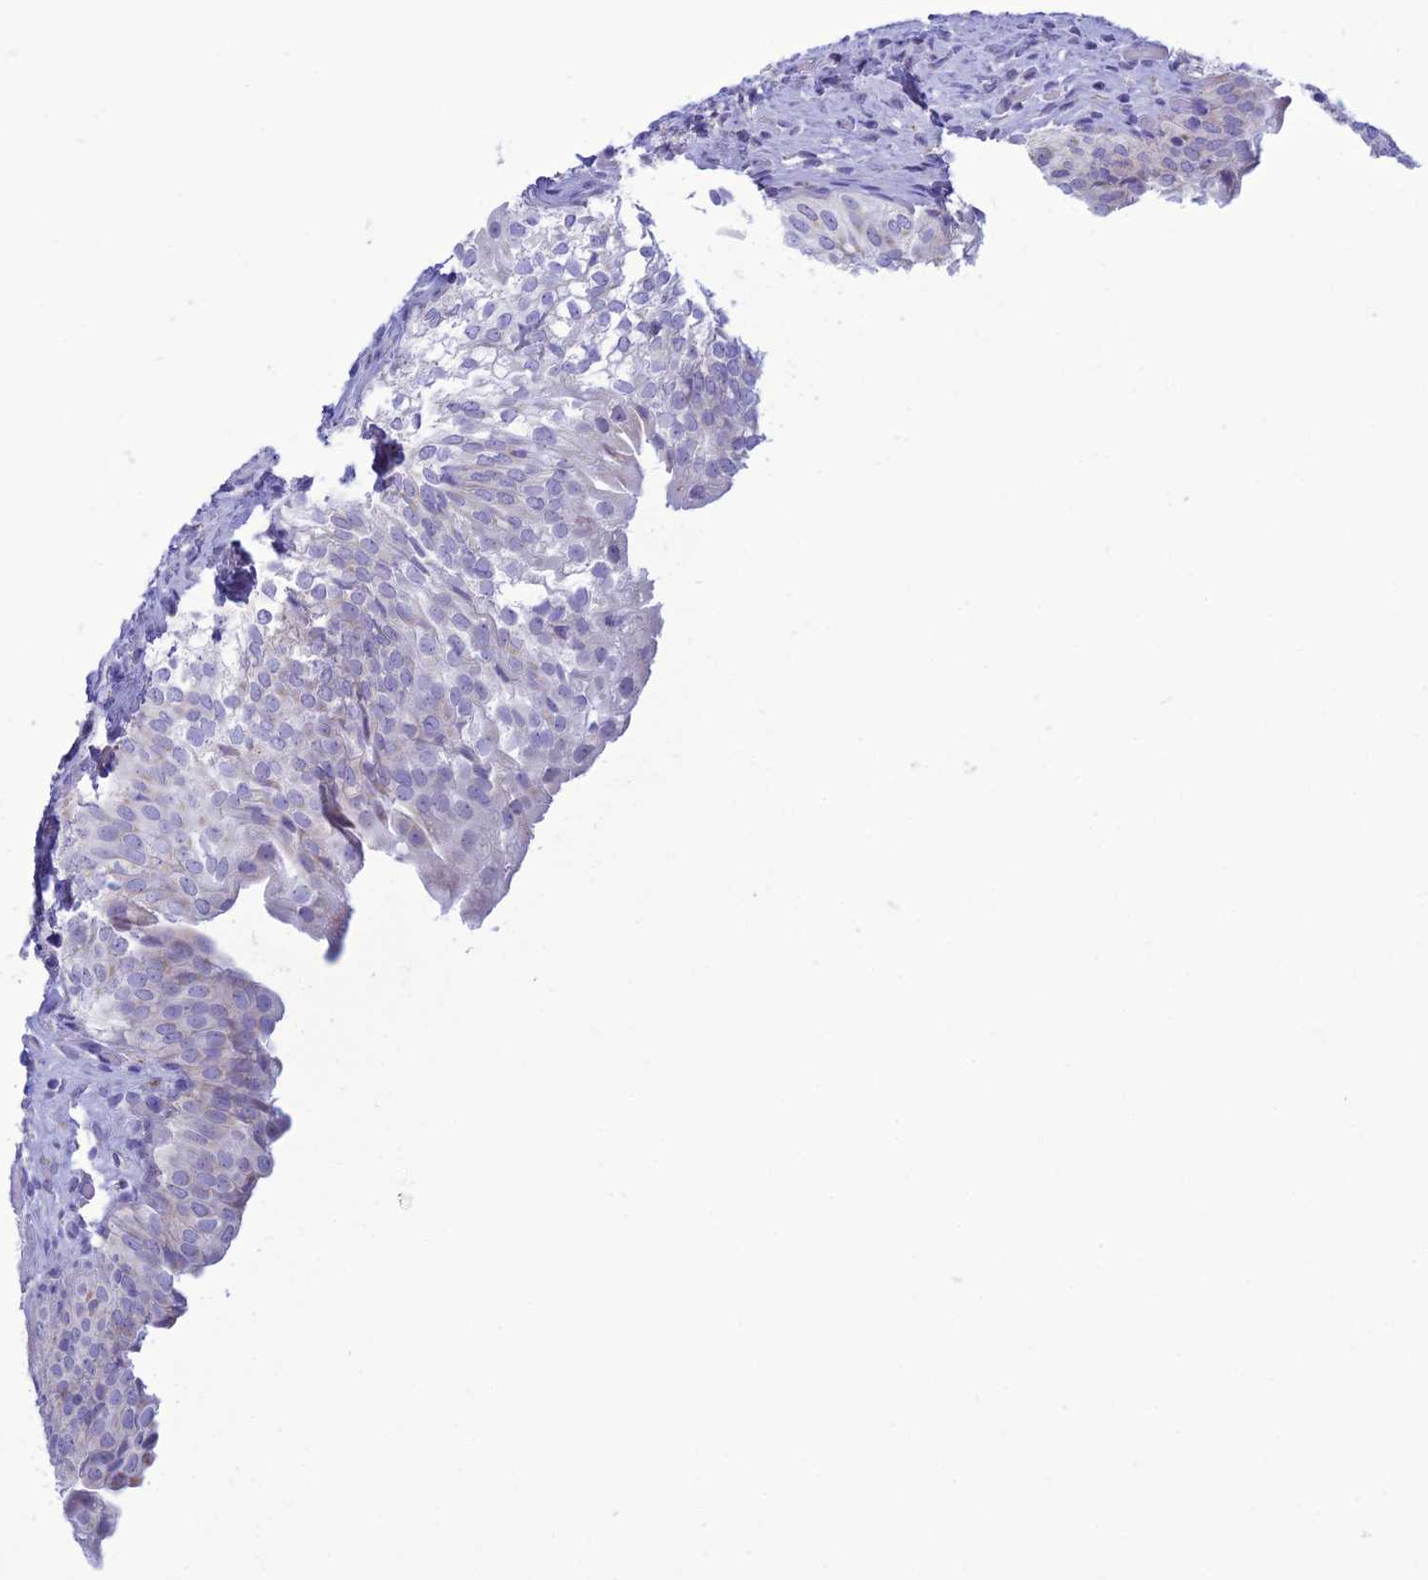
{"staining": {"intensity": "moderate", "quantity": "<25%", "location": "cytoplasmic/membranous"}, "tissue": "urinary bladder", "cell_type": "Urothelial cells", "image_type": "normal", "snomed": [{"axis": "morphology", "description": "Normal tissue, NOS"}, {"axis": "topography", "description": "Urinary bladder"}], "caption": "High-magnification brightfield microscopy of benign urinary bladder stained with DAB (3,3'-diaminobenzidine) (brown) and counterstained with hematoxylin (blue). urothelial cells exhibit moderate cytoplasmic/membranous staining is present in approximately<25% of cells.", "gene": "CFAP210", "patient": {"sex": "male", "age": 55}}